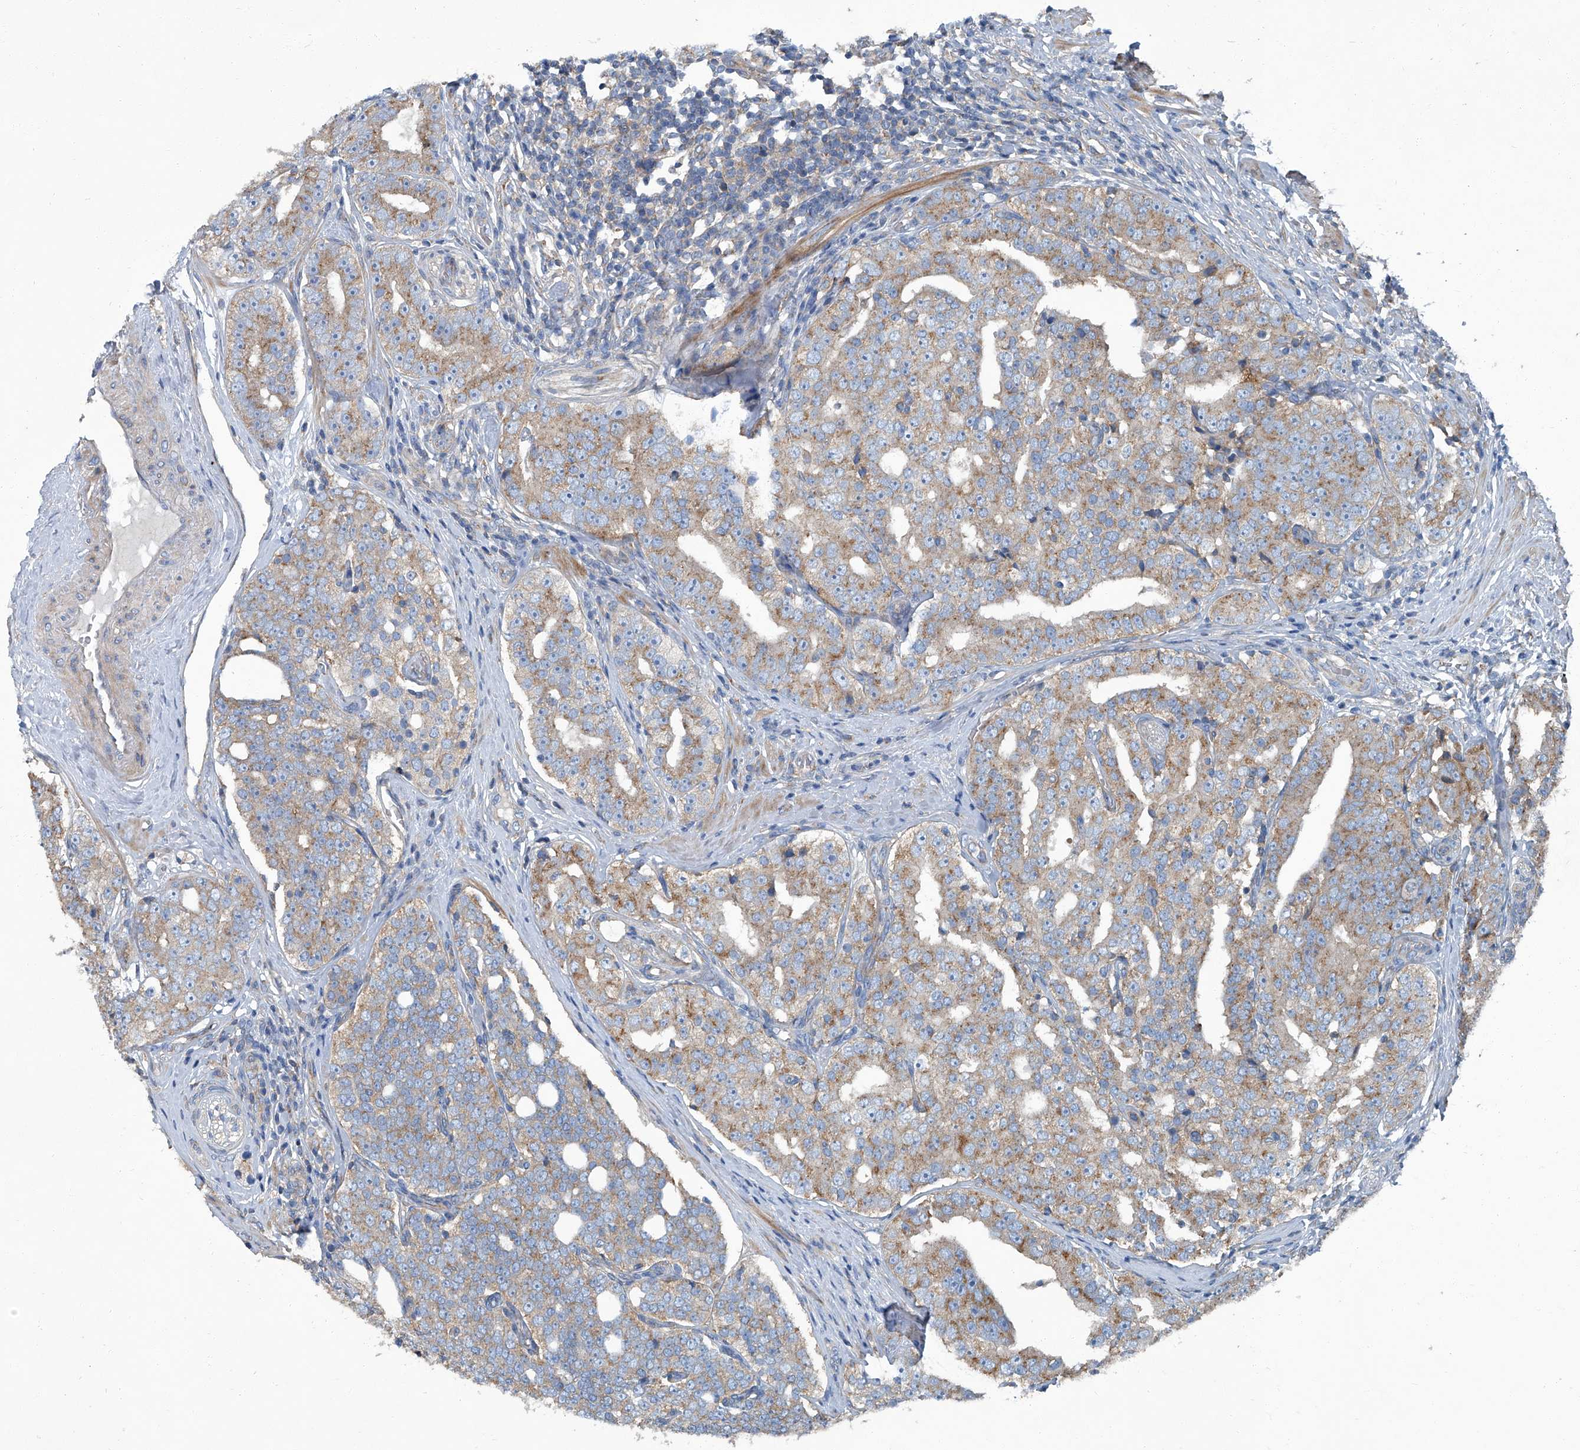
{"staining": {"intensity": "weak", "quantity": ">75%", "location": "cytoplasmic/membranous"}, "tissue": "prostate cancer", "cell_type": "Tumor cells", "image_type": "cancer", "snomed": [{"axis": "morphology", "description": "Adenocarcinoma, High grade"}, {"axis": "topography", "description": "Prostate"}], "caption": "Immunohistochemical staining of prostate cancer demonstrates low levels of weak cytoplasmic/membranous protein expression in approximately >75% of tumor cells.", "gene": "PIGH", "patient": {"sex": "male", "age": 56}}